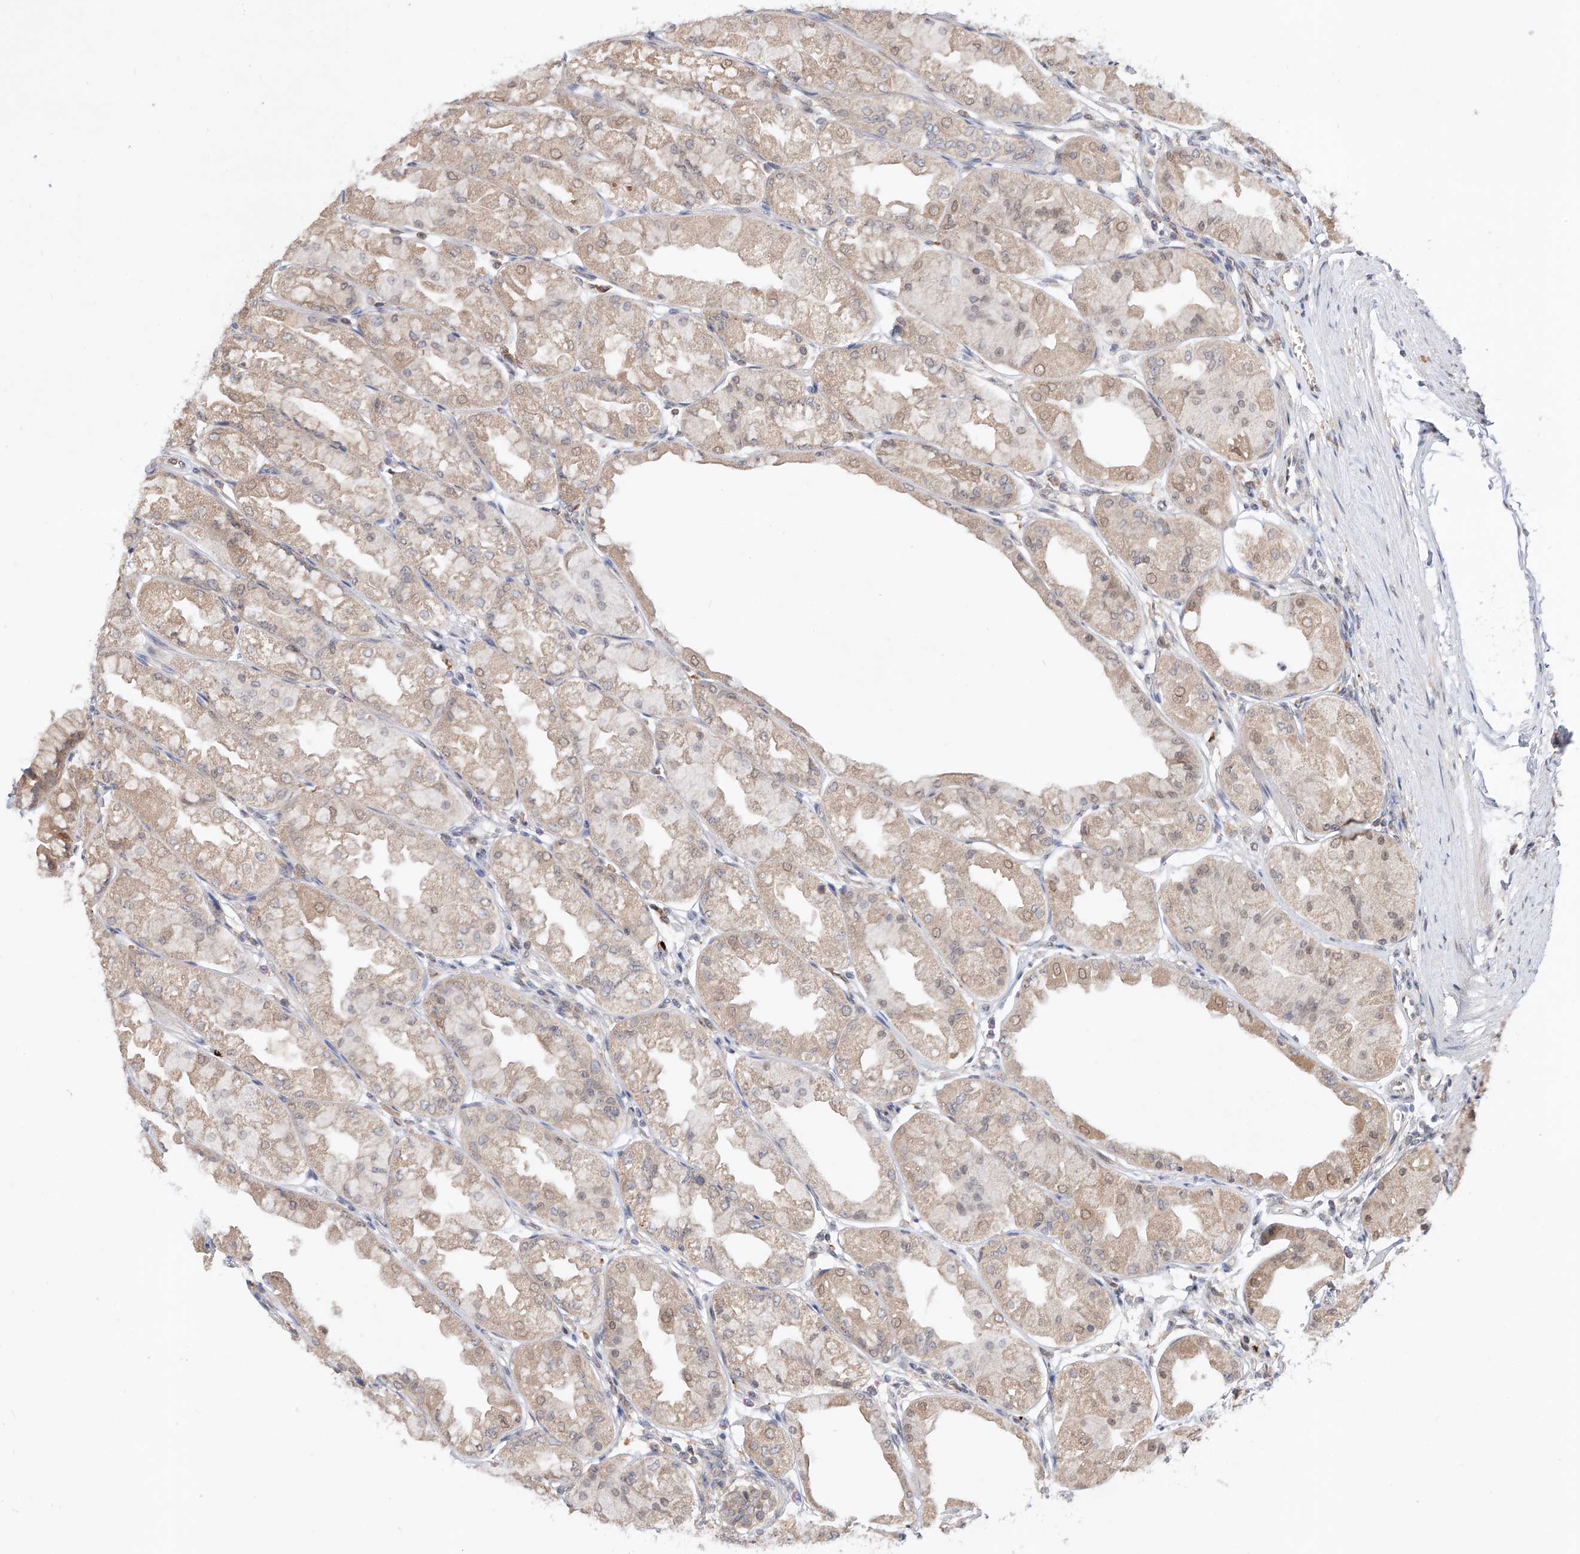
{"staining": {"intensity": "moderate", "quantity": ">75%", "location": "cytoplasmic/membranous,nuclear"}, "tissue": "stomach", "cell_type": "Glandular cells", "image_type": "normal", "snomed": [{"axis": "morphology", "description": "Normal tissue, NOS"}, {"axis": "topography", "description": "Stomach, upper"}], "caption": "IHC (DAB (3,3'-diaminobenzidine)) staining of benign stomach exhibits moderate cytoplasmic/membranous,nuclear protein positivity in about >75% of glandular cells.", "gene": "DIRAS3", "patient": {"sex": "male", "age": 47}}